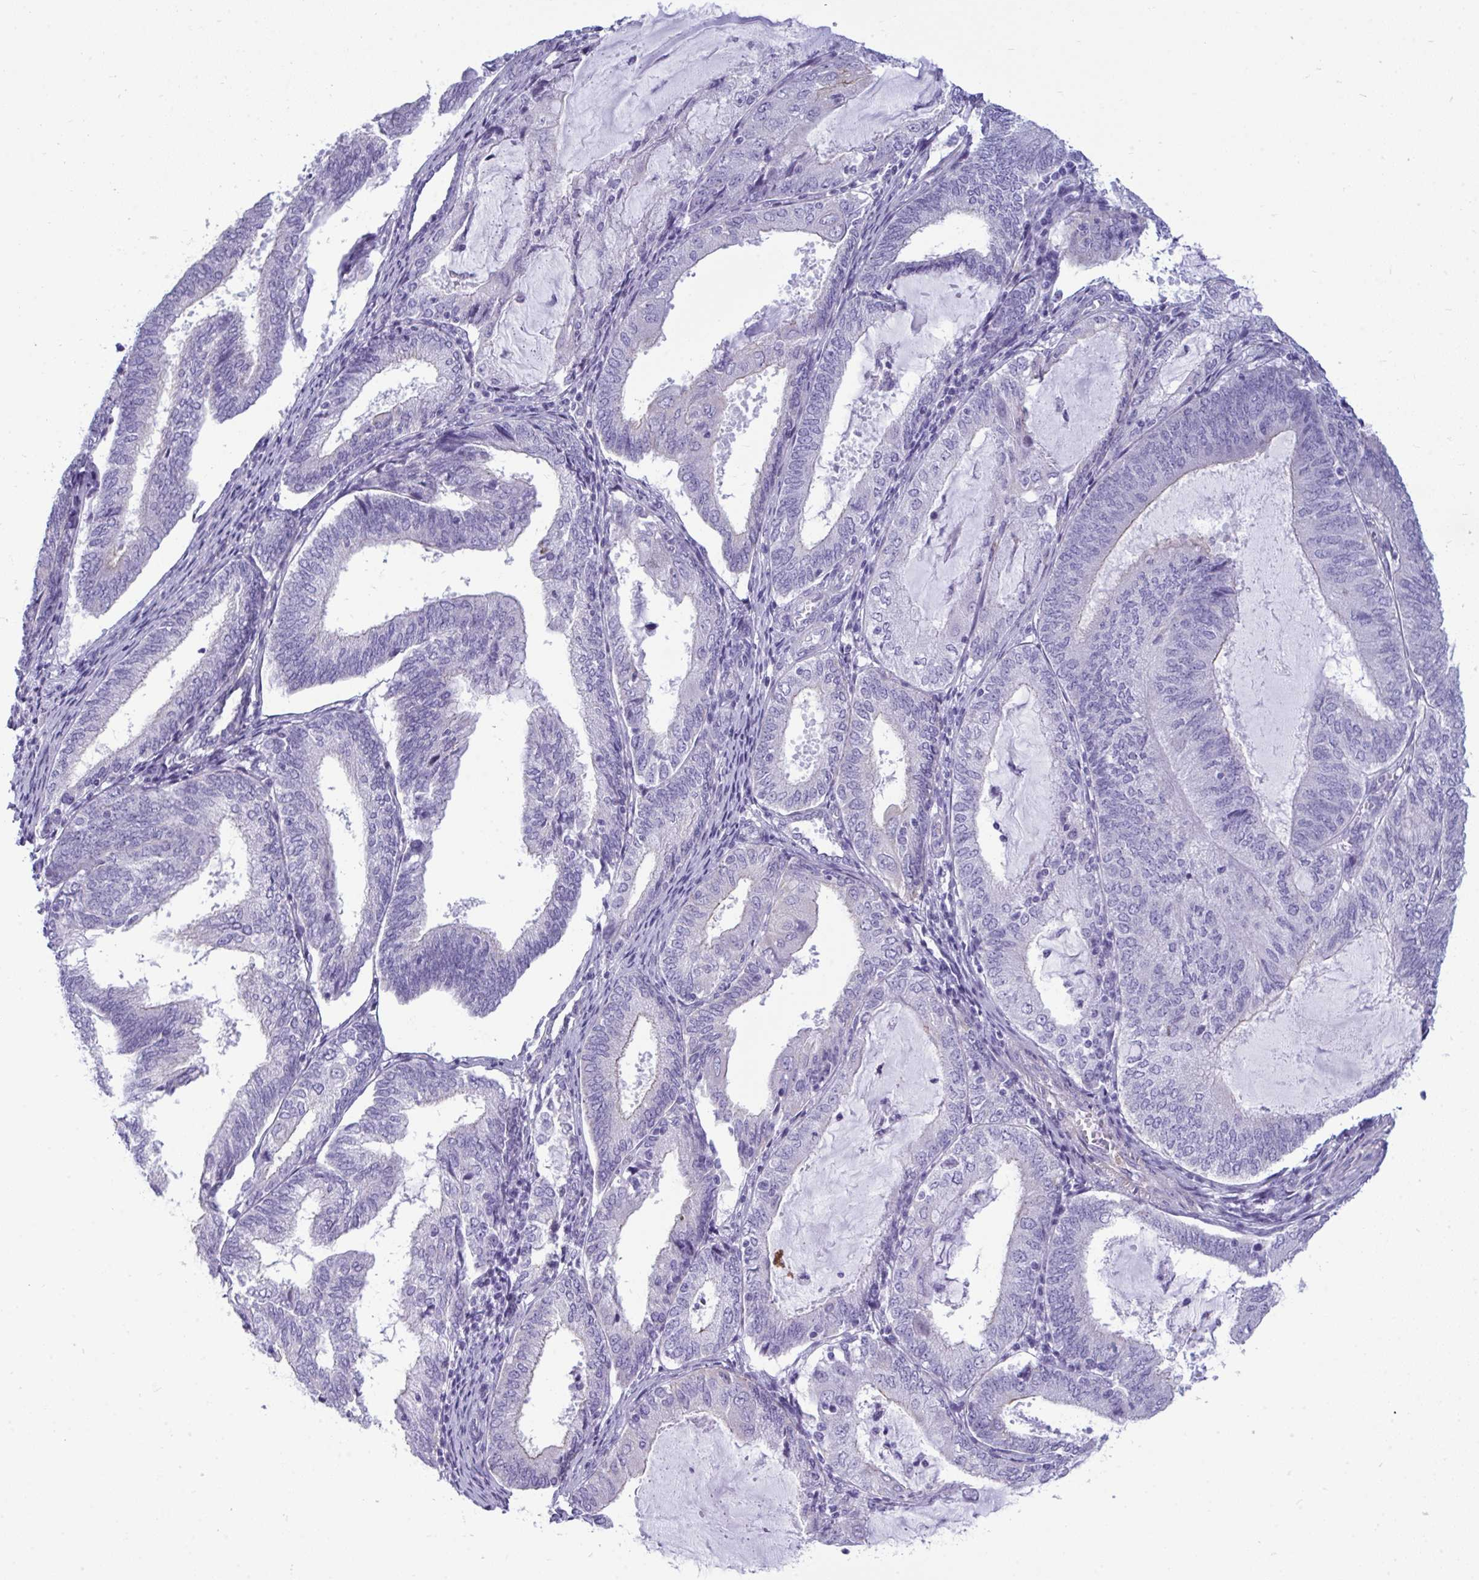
{"staining": {"intensity": "negative", "quantity": "none", "location": "none"}, "tissue": "endometrial cancer", "cell_type": "Tumor cells", "image_type": "cancer", "snomed": [{"axis": "morphology", "description": "Adenocarcinoma, NOS"}, {"axis": "topography", "description": "Endometrium"}], "caption": "Adenocarcinoma (endometrial) stained for a protein using immunohistochemistry reveals no staining tumor cells.", "gene": "MYH10", "patient": {"sex": "female", "age": 81}}